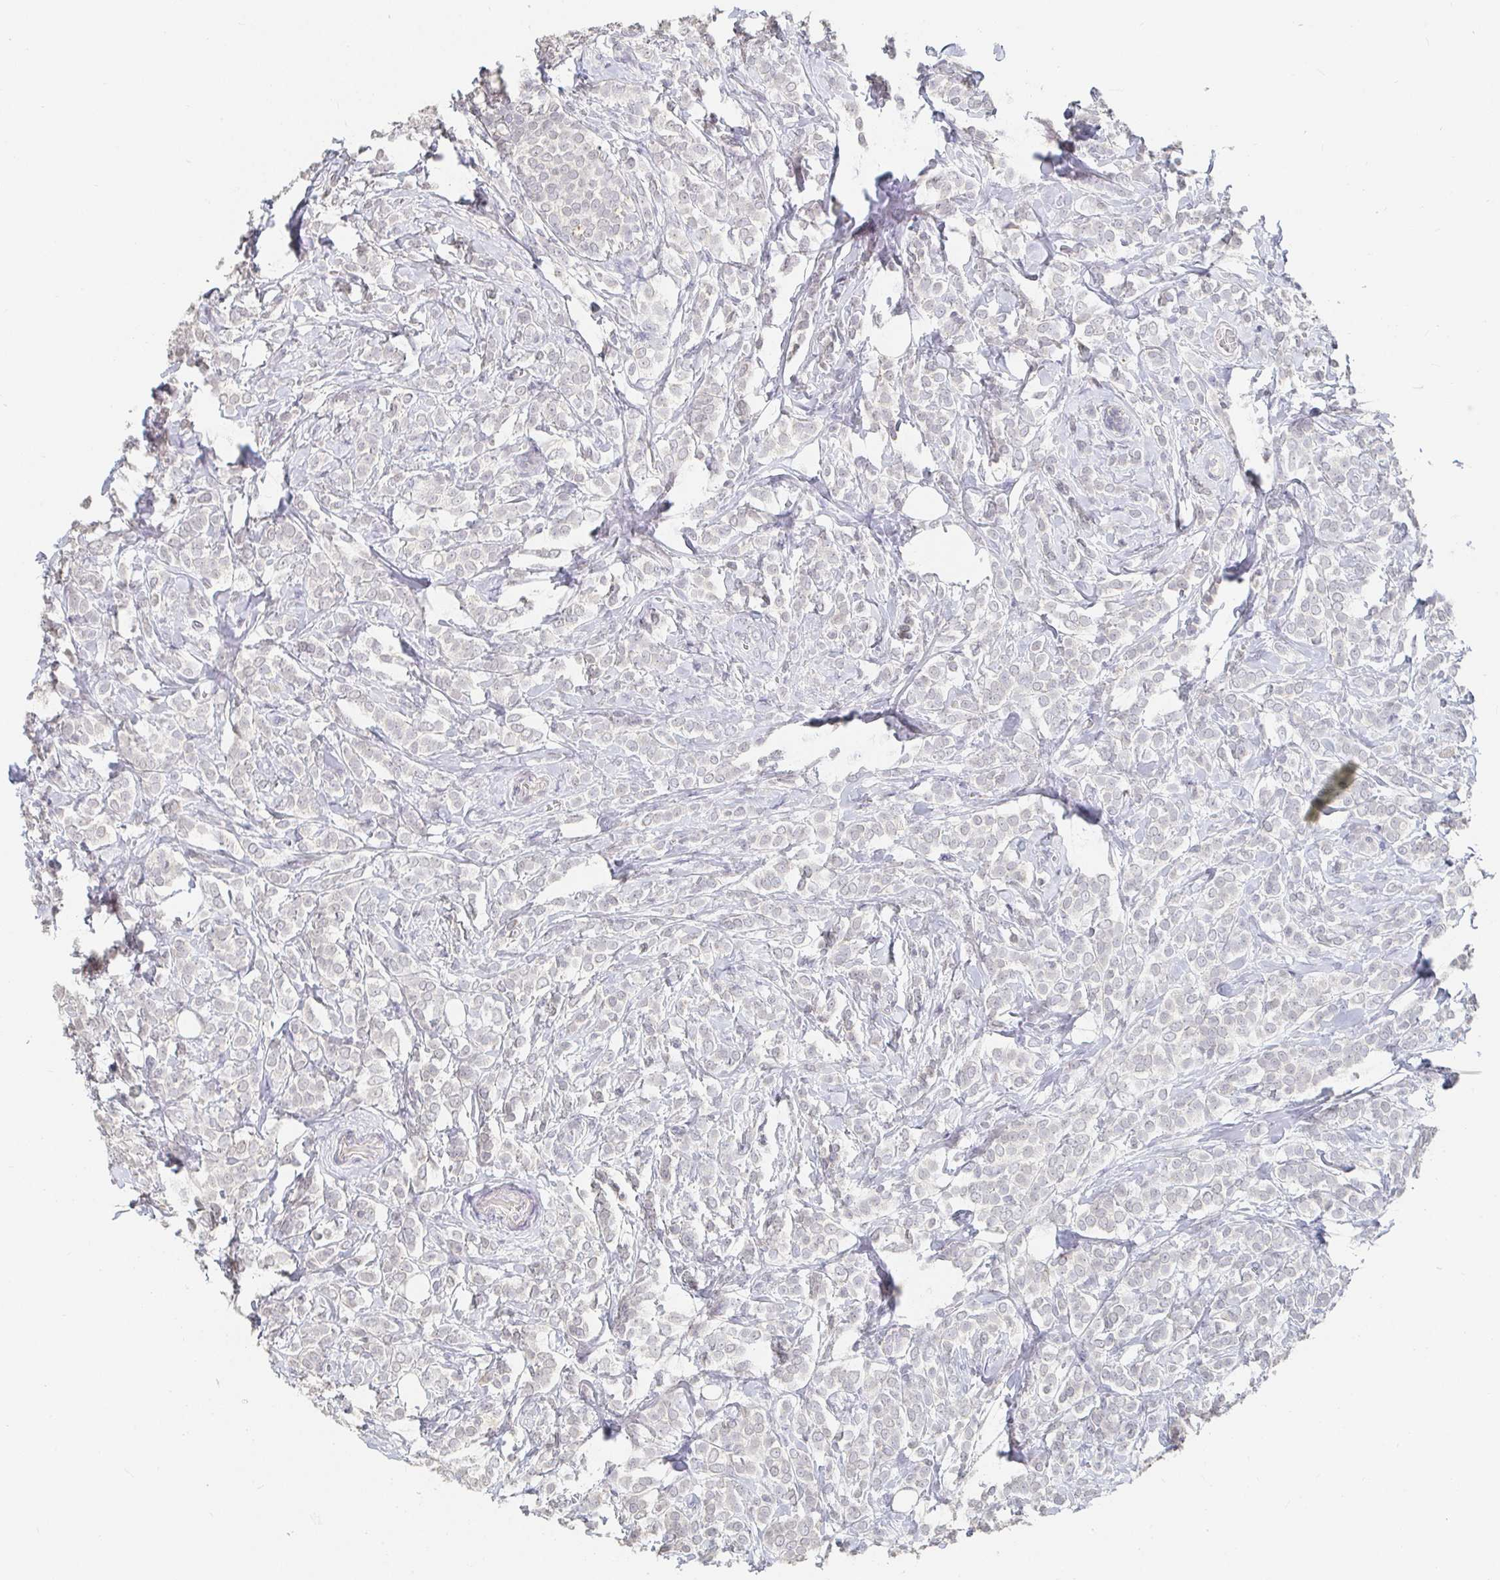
{"staining": {"intensity": "negative", "quantity": "none", "location": "none"}, "tissue": "breast cancer", "cell_type": "Tumor cells", "image_type": "cancer", "snomed": [{"axis": "morphology", "description": "Lobular carcinoma"}, {"axis": "topography", "description": "Breast"}], "caption": "Histopathology image shows no protein positivity in tumor cells of lobular carcinoma (breast) tissue.", "gene": "NME9", "patient": {"sex": "female", "age": 49}}